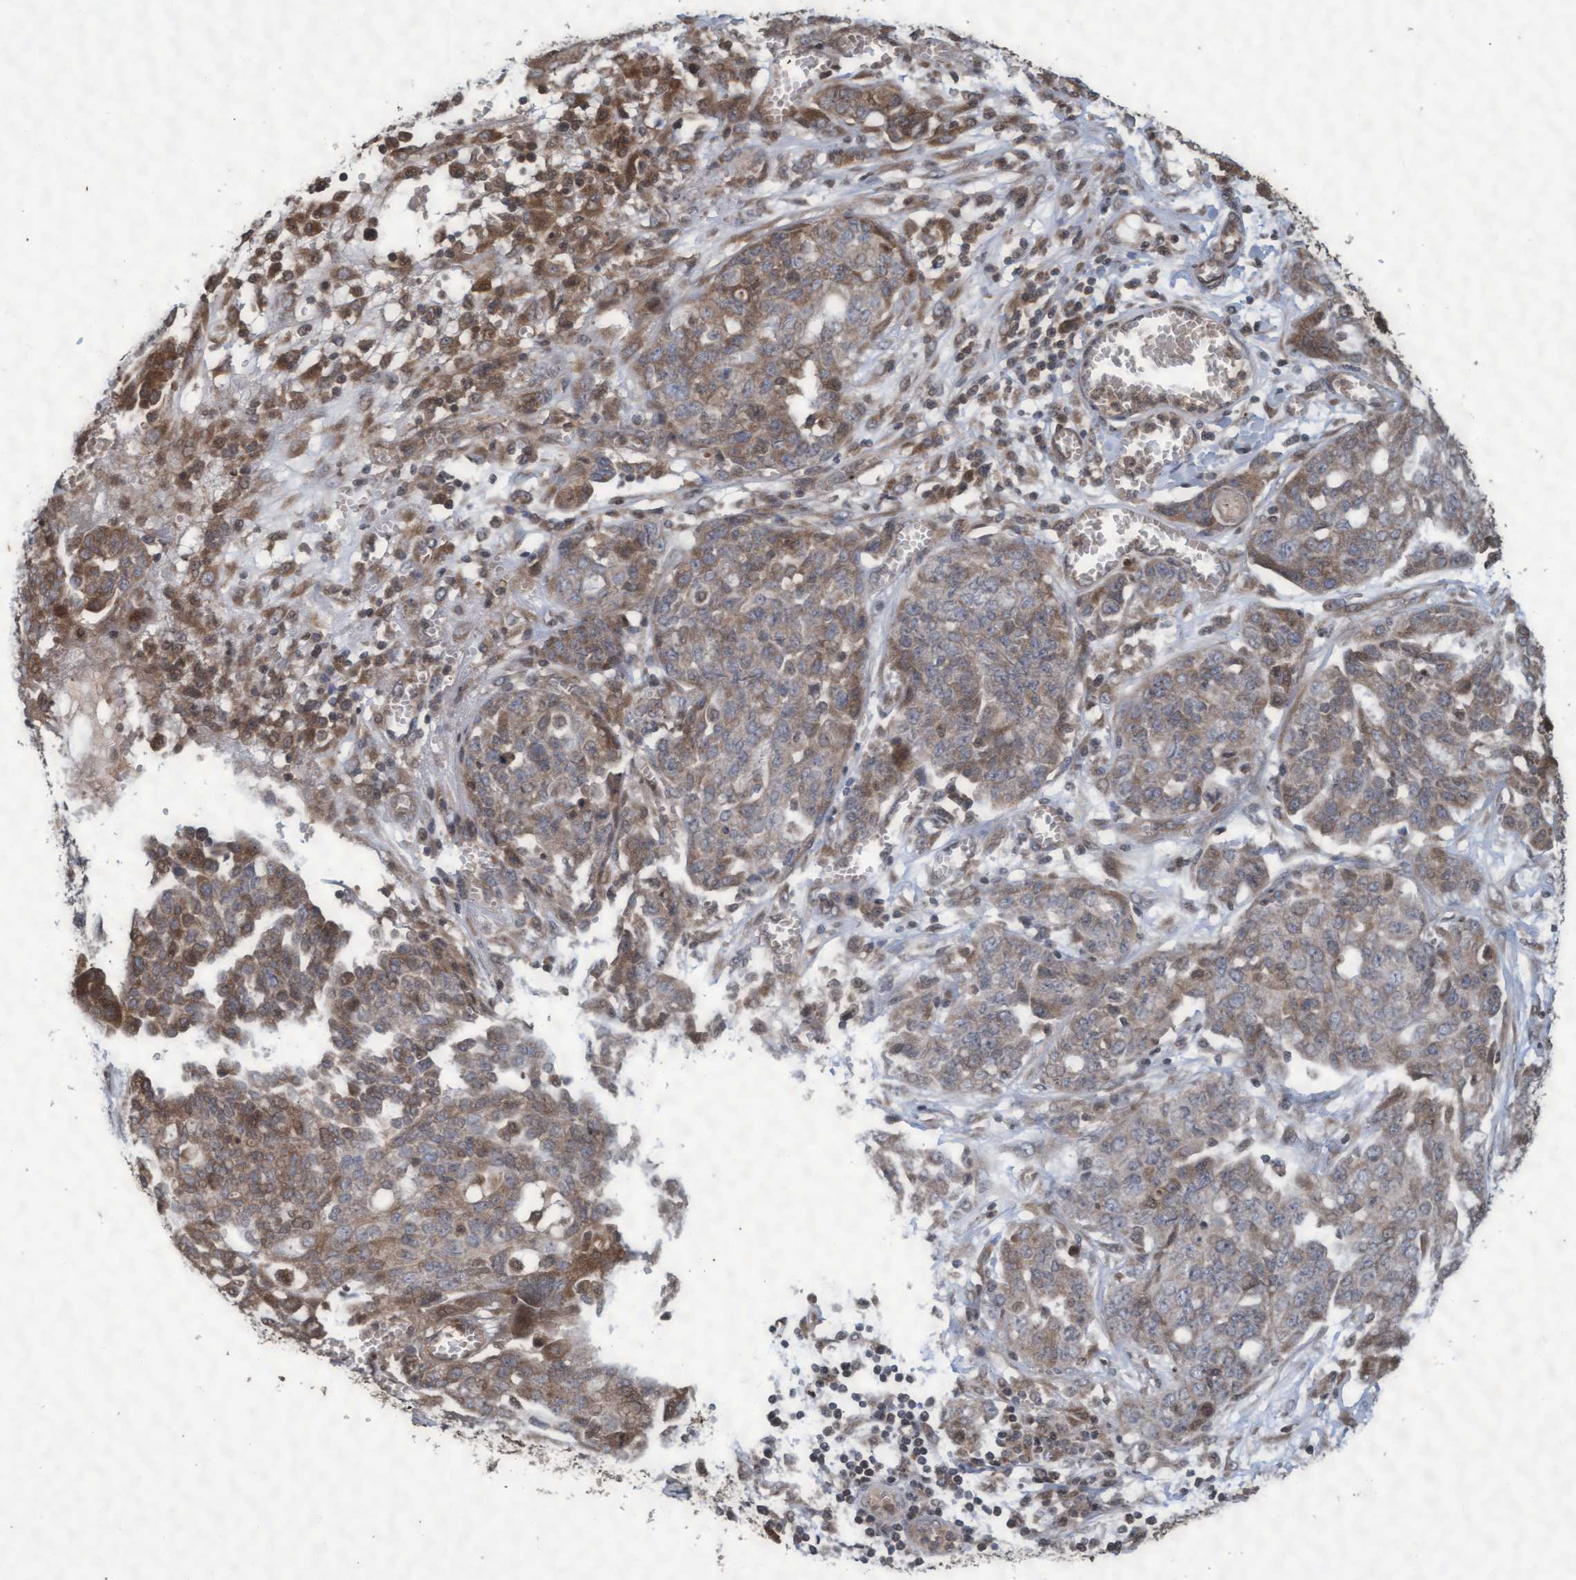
{"staining": {"intensity": "weak", "quantity": "25%-75%", "location": "cytoplasmic/membranous"}, "tissue": "ovarian cancer", "cell_type": "Tumor cells", "image_type": "cancer", "snomed": [{"axis": "morphology", "description": "Cystadenocarcinoma, serous, NOS"}, {"axis": "topography", "description": "Soft tissue"}, {"axis": "topography", "description": "Ovary"}], "caption": "There is low levels of weak cytoplasmic/membranous expression in tumor cells of serous cystadenocarcinoma (ovarian), as demonstrated by immunohistochemical staining (brown color).", "gene": "KCNC2", "patient": {"sex": "female", "age": 57}}